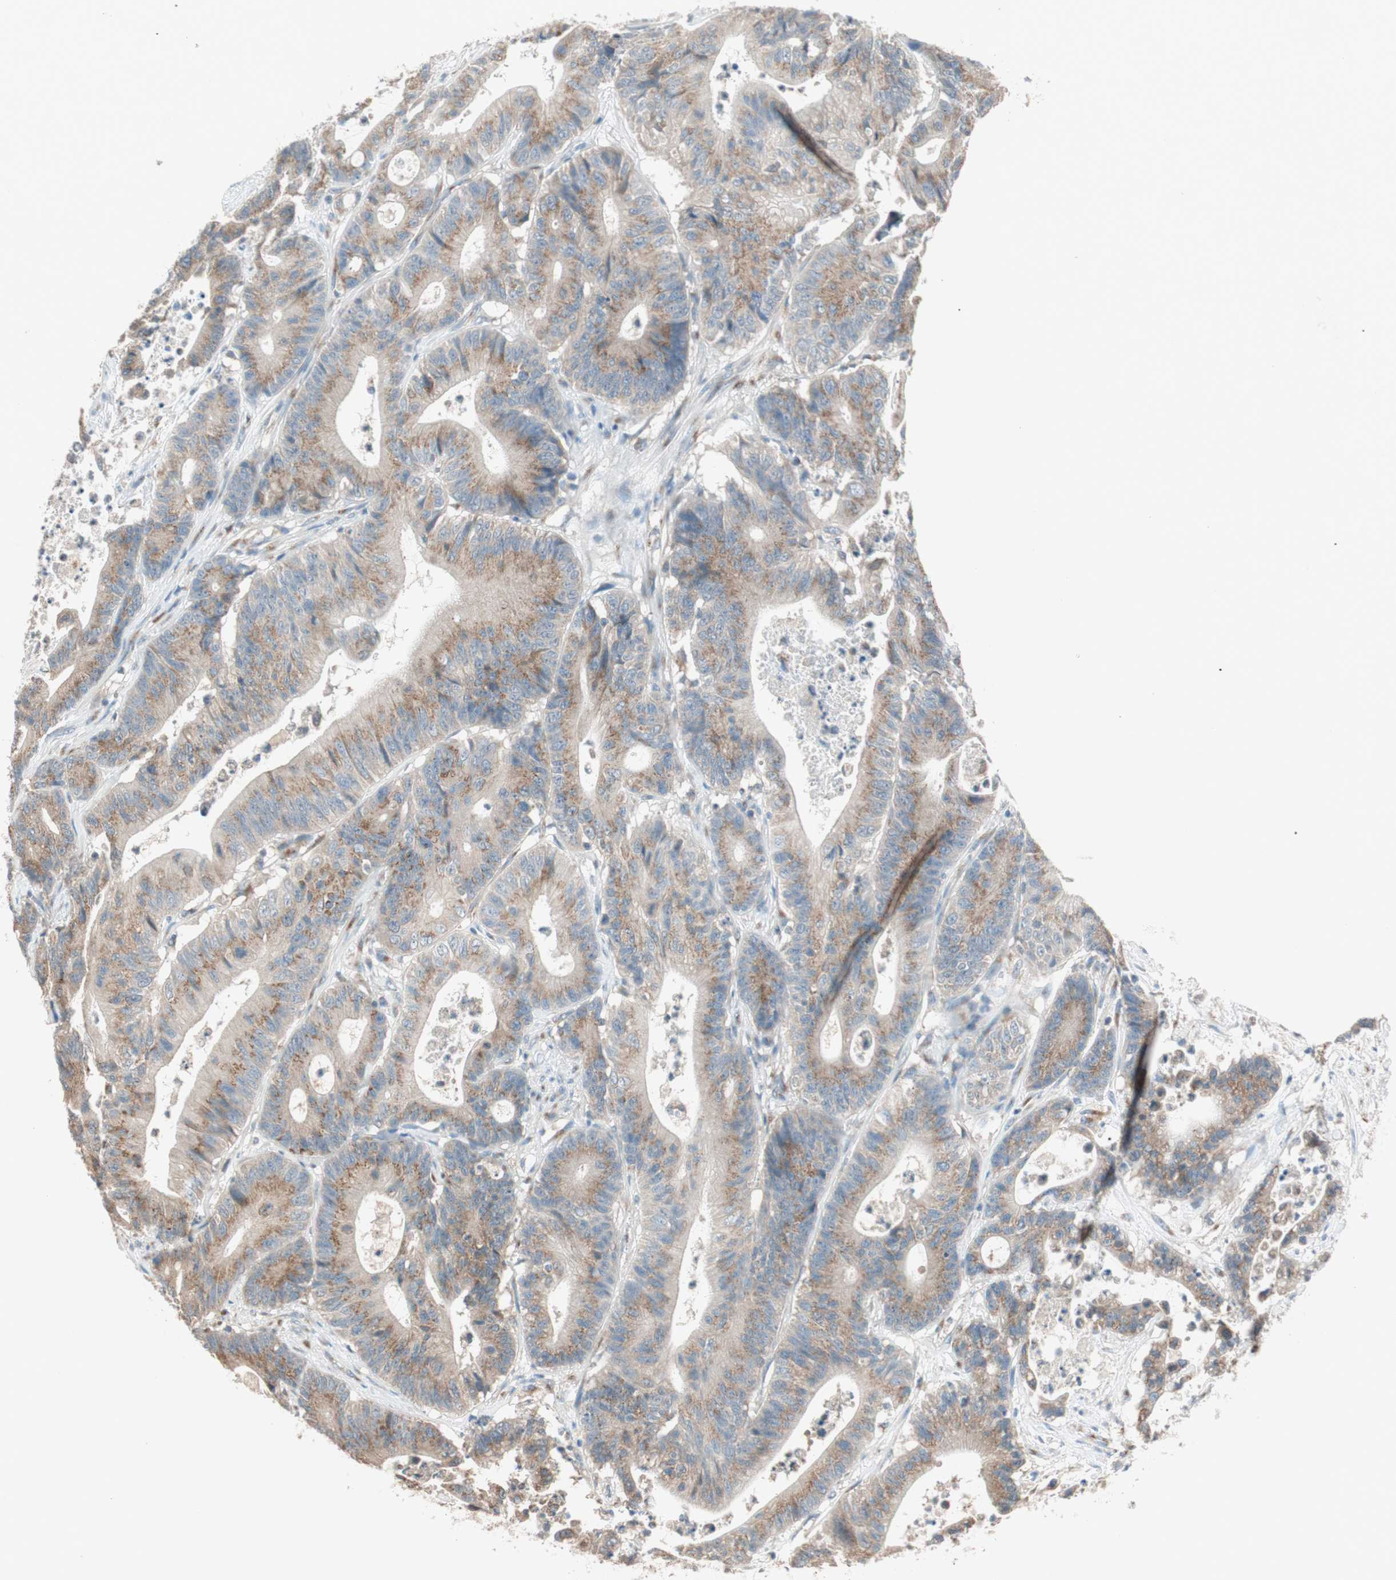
{"staining": {"intensity": "moderate", "quantity": ">75%", "location": "cytoplasmic/membranous"}, "tissue": "colorectal cancer", "cell_type": "Tumor cells", "image_type": "cancer", "snomed": [{"axis": "morphology", "description": "Adenocarcinoma, NOS"}, {"axis": "topography", "description": "Colon"}], "caption": "Colorectal adenocarcinoma stained with IHC demonstrates moderate cytoplasmic/membranous staining in approximately >75% of tumor cells.", "gene": "SEC16A", "patient": {"sex": "female", "age": 84}}